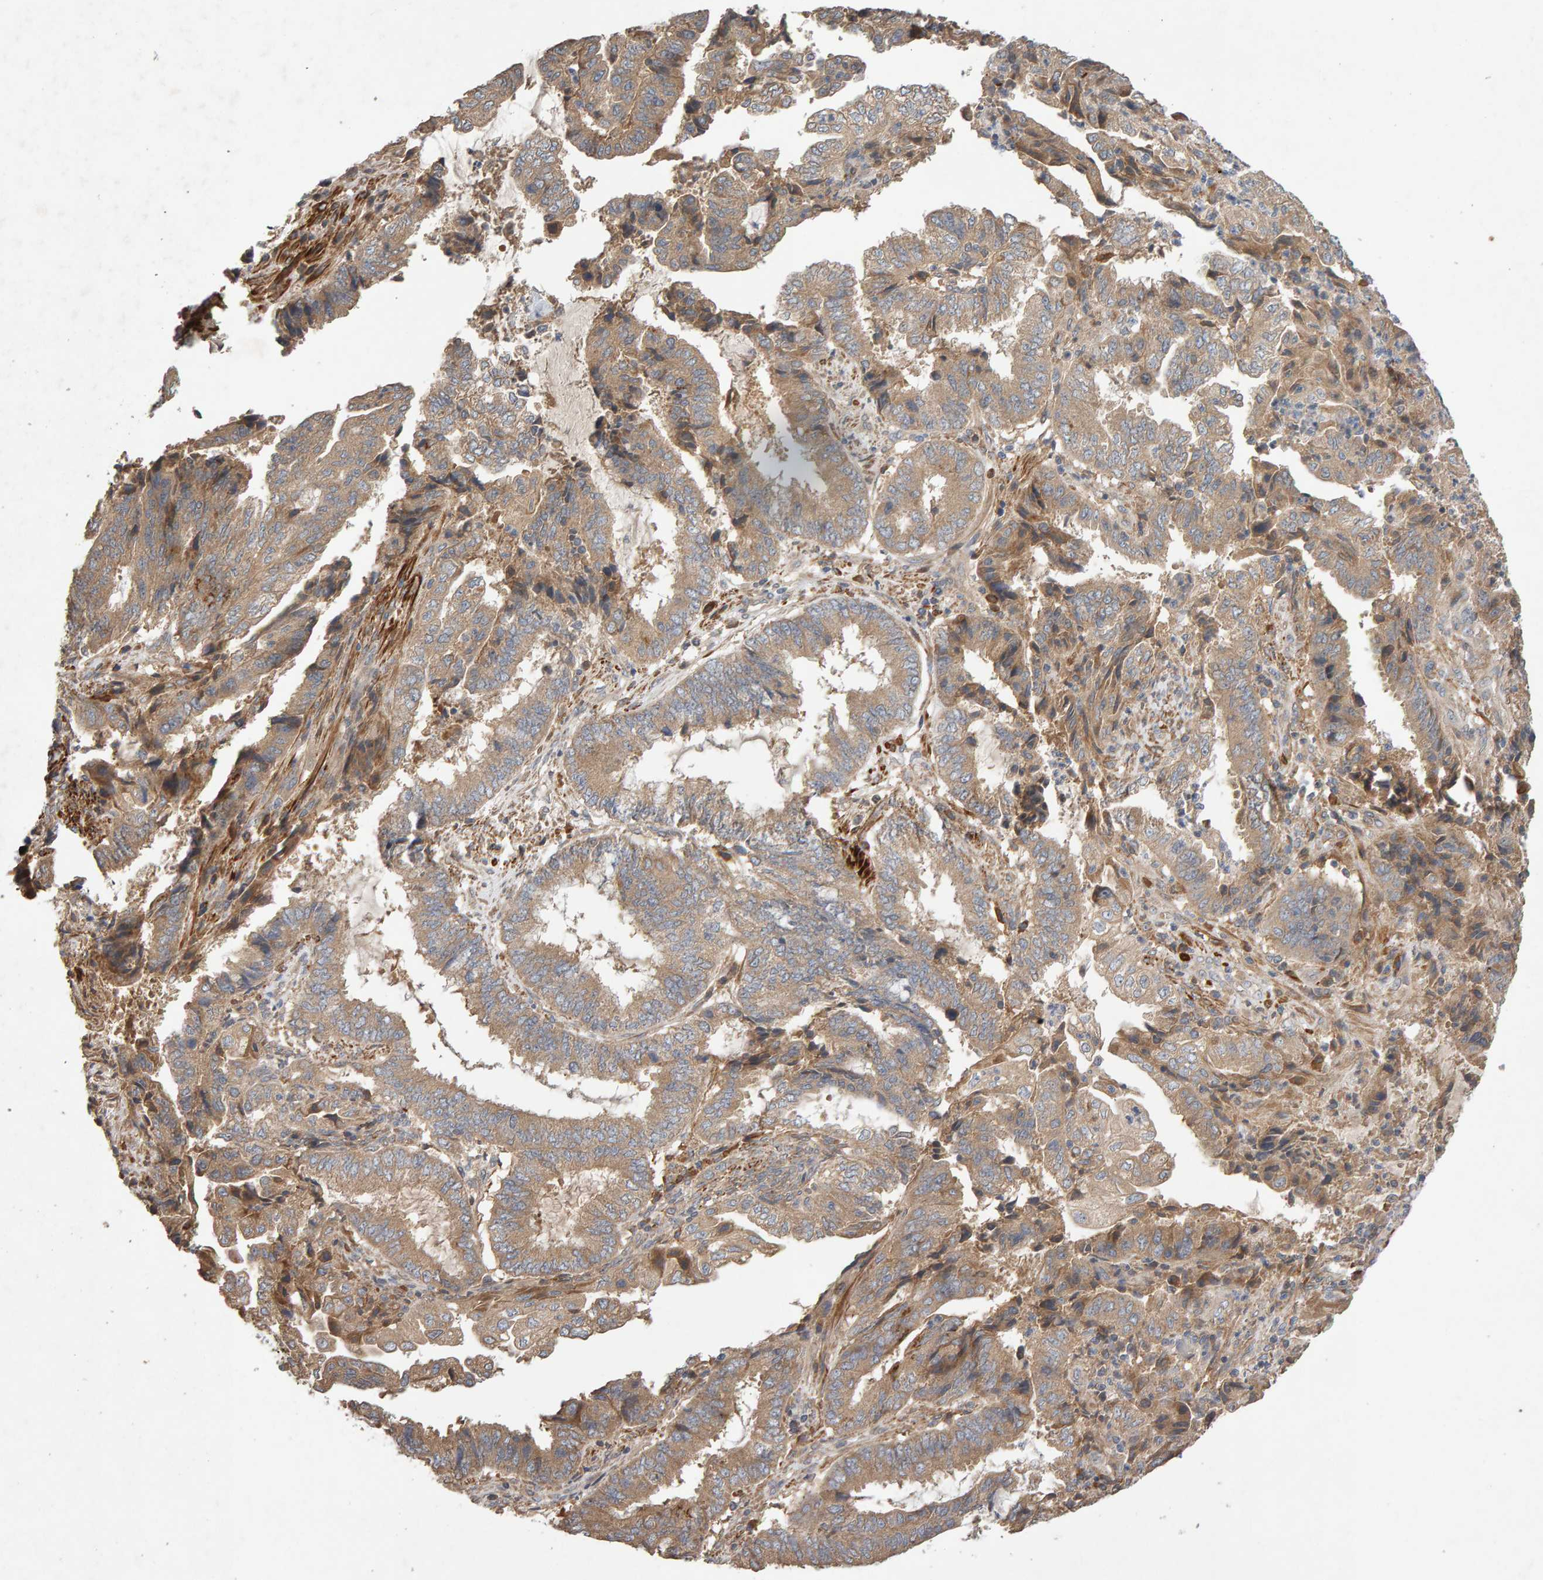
{"staining": {"intensity": "moderate", "quantity": ">75%", "location": "cytoplasmic/membranous"}, "tissue": "endometrial cancer", "cell_type": "Tumor cells", "image_type": "cancer", "snomed": [{"axis": "morphology", "description": "Adenocarcinoma, NOS"}, {"axis": "topography", "description": "Endometrium"}], "caption": "Adenocarcinoma (endometrial) was stained to show a protein in brown. There is medium levels of moderate cytoplasmic/membranous expression in approximately >75% of tumor cells. (DAB (3,3'-diaminobenzidine) = brown stain, brightfield microscopy at high magnification).", "gene": "RNF19A", "patient": {"sex": "female", "age": 51}}